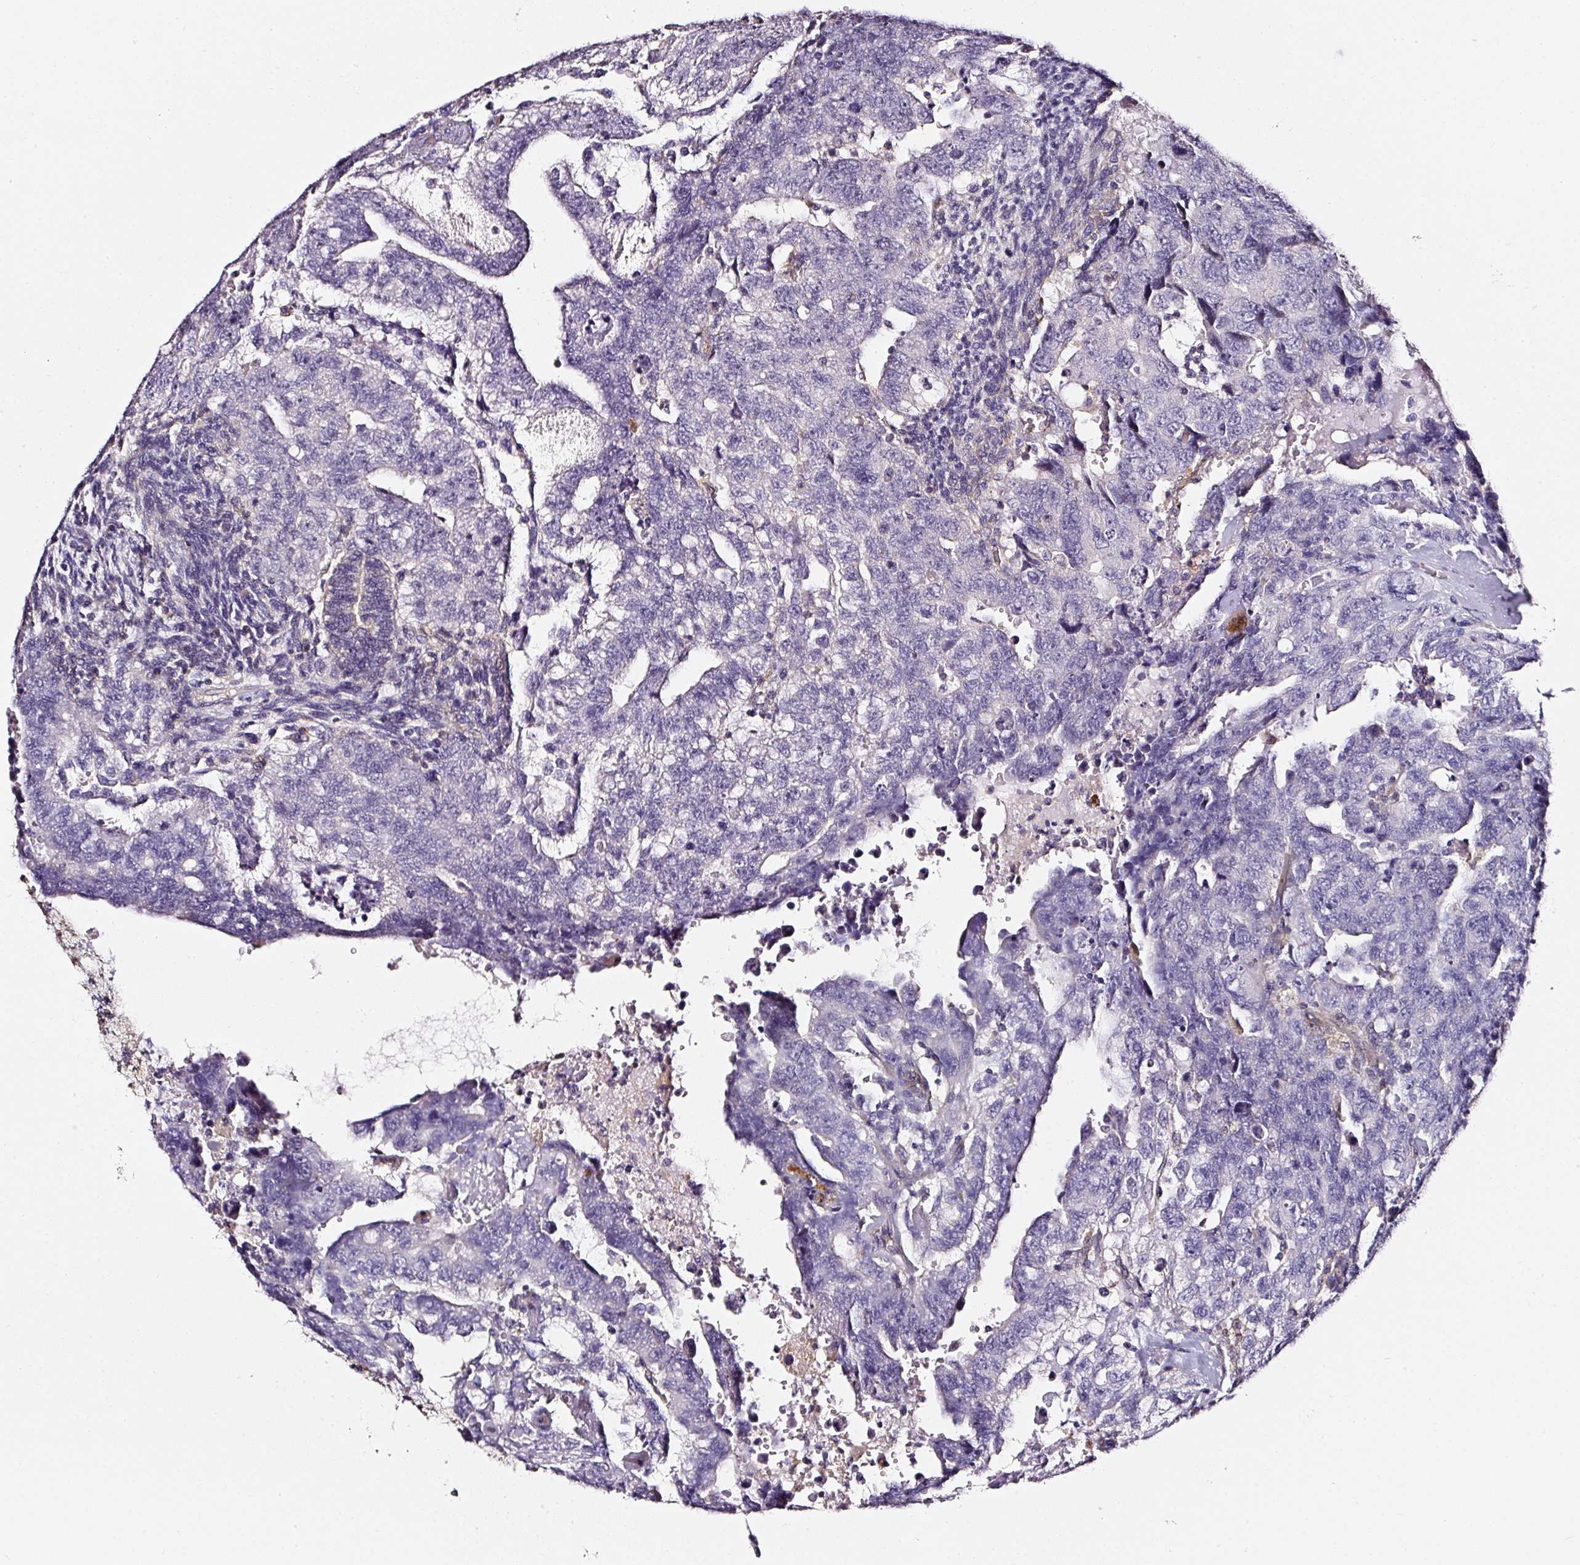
{"staining": {"intensity": "negative", "quantity": "none", "location": "none"}, "tissue": "testis cancer", "cell_type": "Tumor cells", "image_type": "cancer", "snomed": [{"axis": "morphology", "description": "Carcinoma, Embryonal, NOS"}, {"axis": "topography", "description": "Testis"}], "caption": "IHC of testis cancer displays no staining in tumor cells.", "gene": "CD47", "patient": {"sex": "male", "age": 24}}